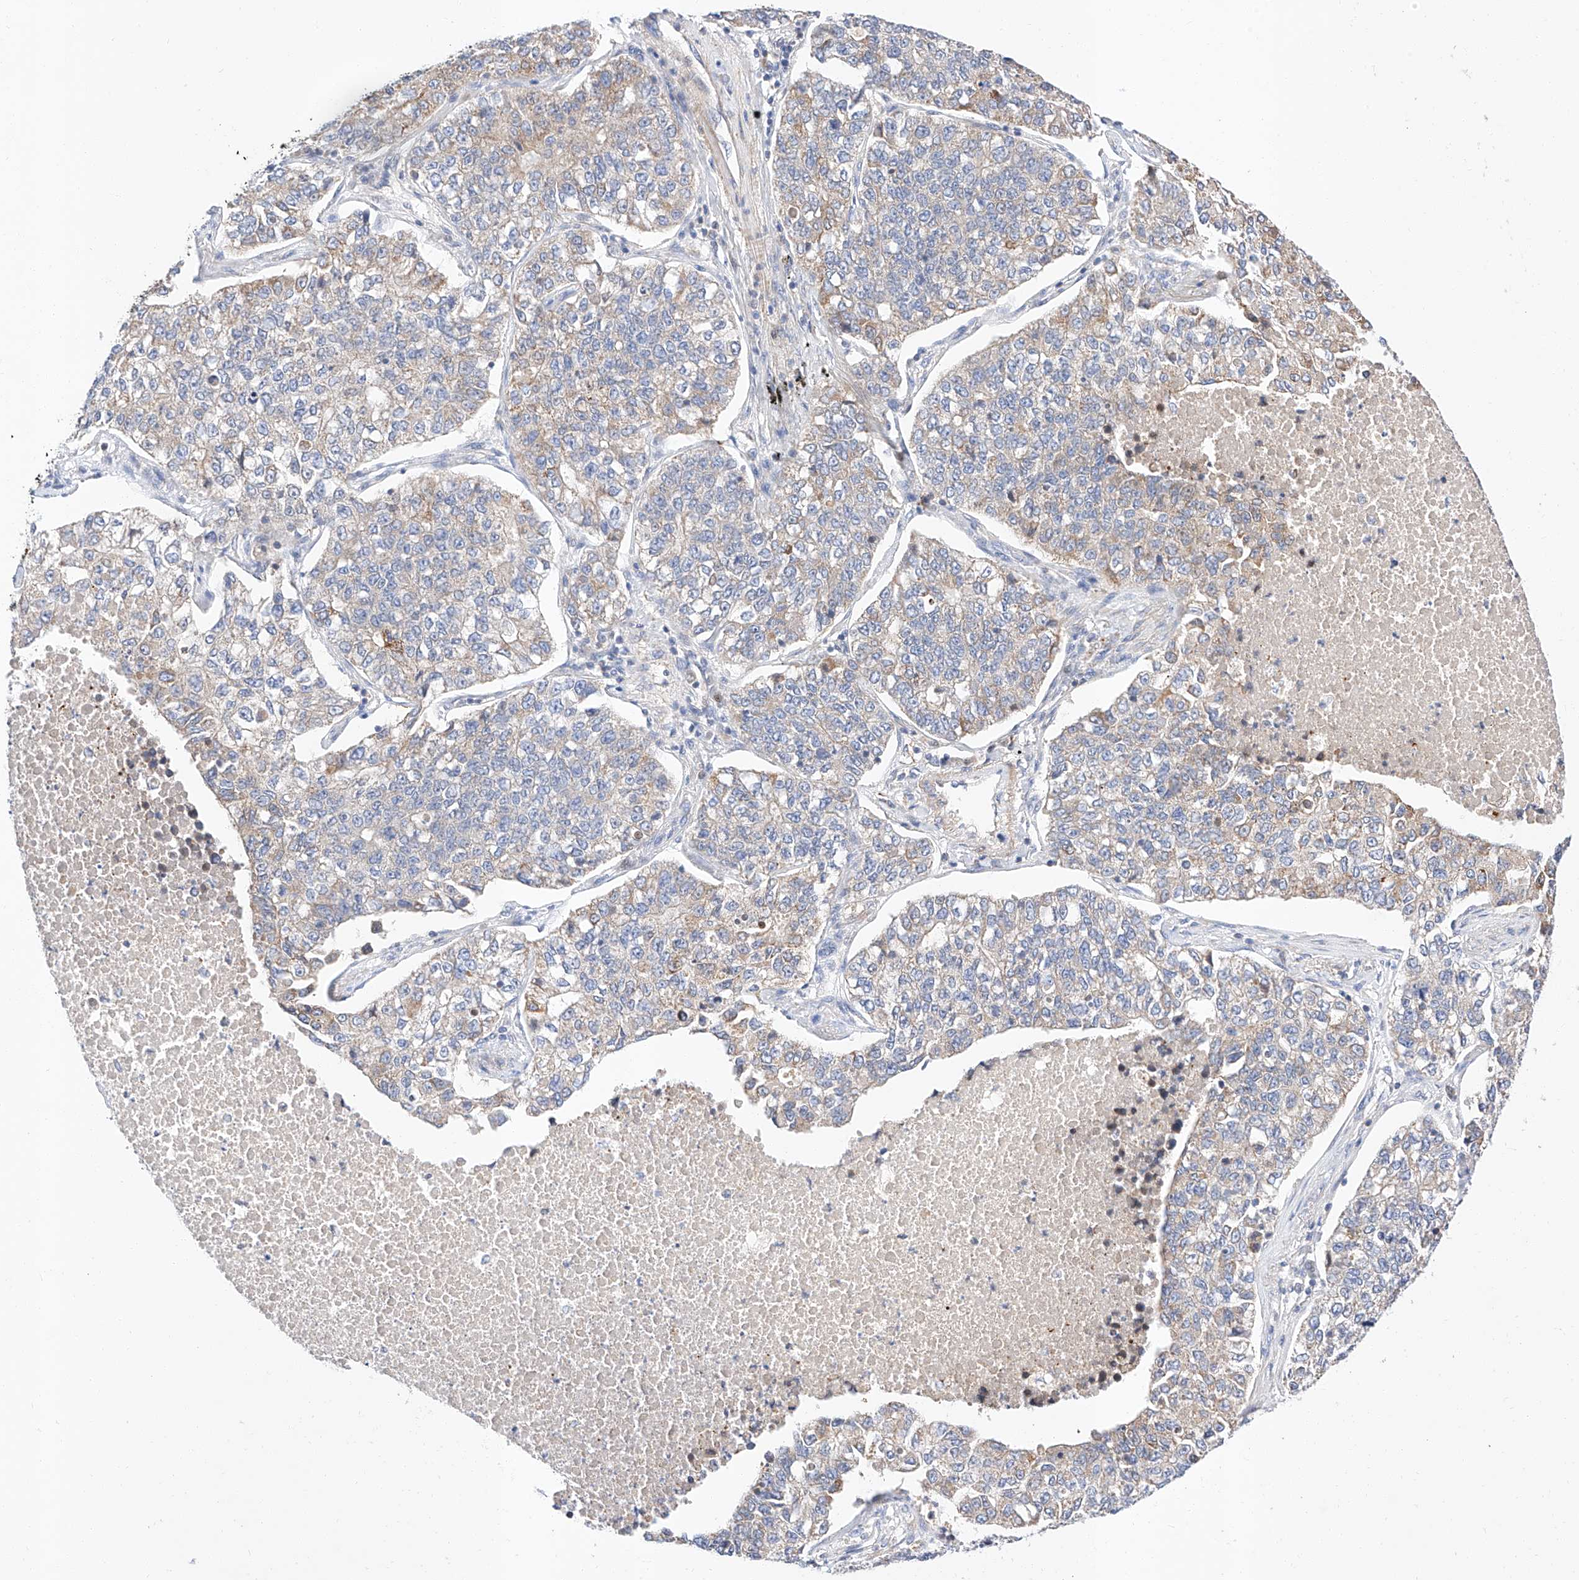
{"staining": {"intensity": "weak", "quantity": "25%-75%", "location": "cytoplasmic/membranous"}, "tissue": "lung cancer", "cell_type": "Tumor cells", "image_type": "cancer", "snomed": [{"axis": "morphology", "description": "Adenocarcinoma, NOS"}, {"axis": "topography", "description": "Lung"}], "caption": "Immunohistochemical staining of human lung cancer shows low levels of weak cytoplasmic/membranous staining in approximately 25%-75% of tumor cells.", "gene": "C6orf118", "patient": {"sex": "male", "age": 49}}